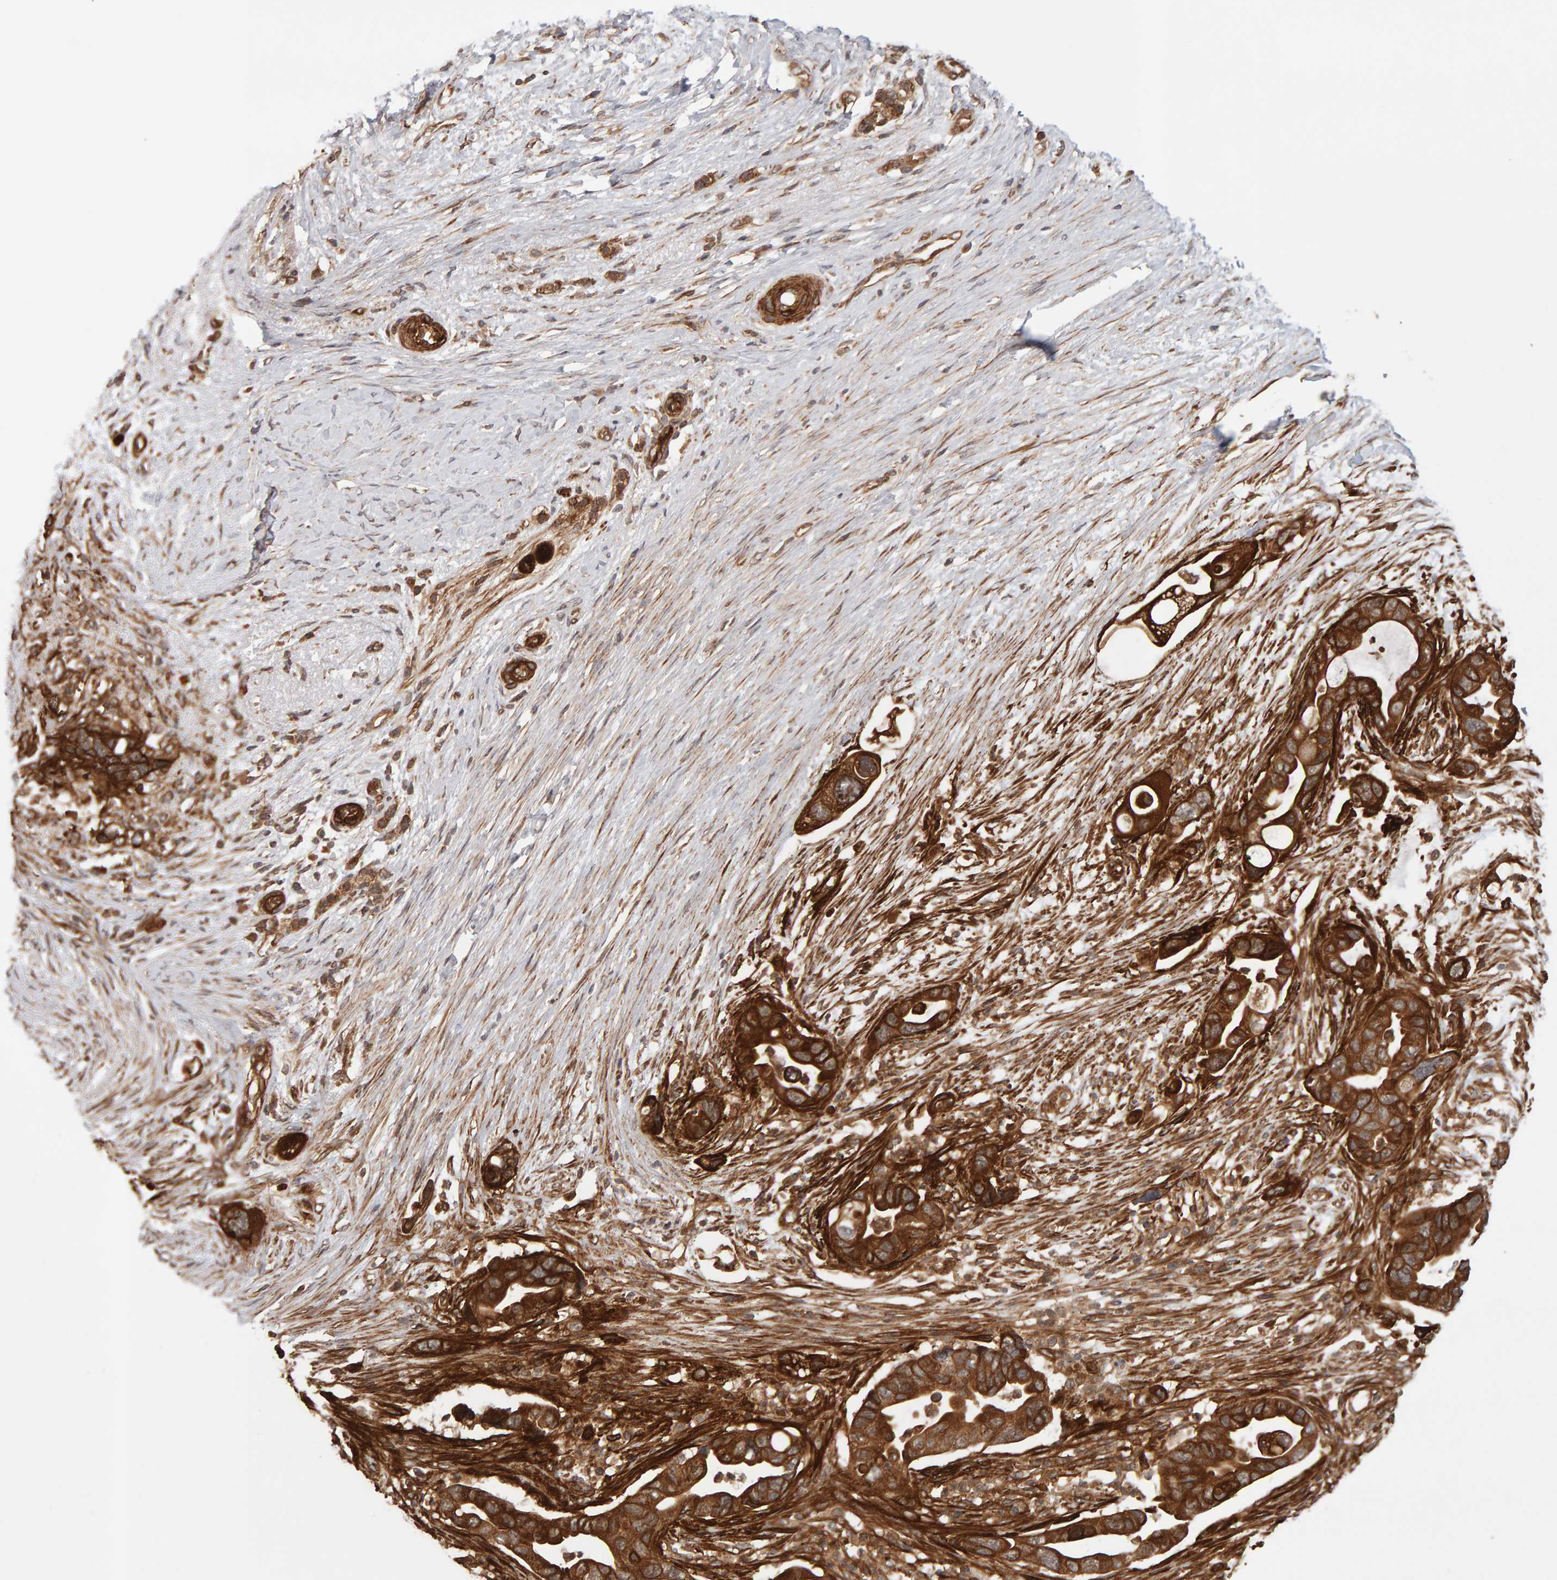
{"staining": {"intensity": "strong", "quantity": "25%-75%", "location": "cytoplasmic/membranous"}, "tissue": "pancreatic cancer", "cell_type": "Tumor cells", "image_type": "cancer", "snomed": [{"axis": "morphology", "description": "Adenocarcinoma, NOS"}, {"axis": "topography", "description": "Pancreas"}], "caption": "Protein expression by IHC exhibits strong cytoplasmic/membranous staining in about 25%-75% of tumor cells in pancreatic adenocarcinoma.", "gene": "SYNRG", "patient": {"sex": "female", "age": 72}}